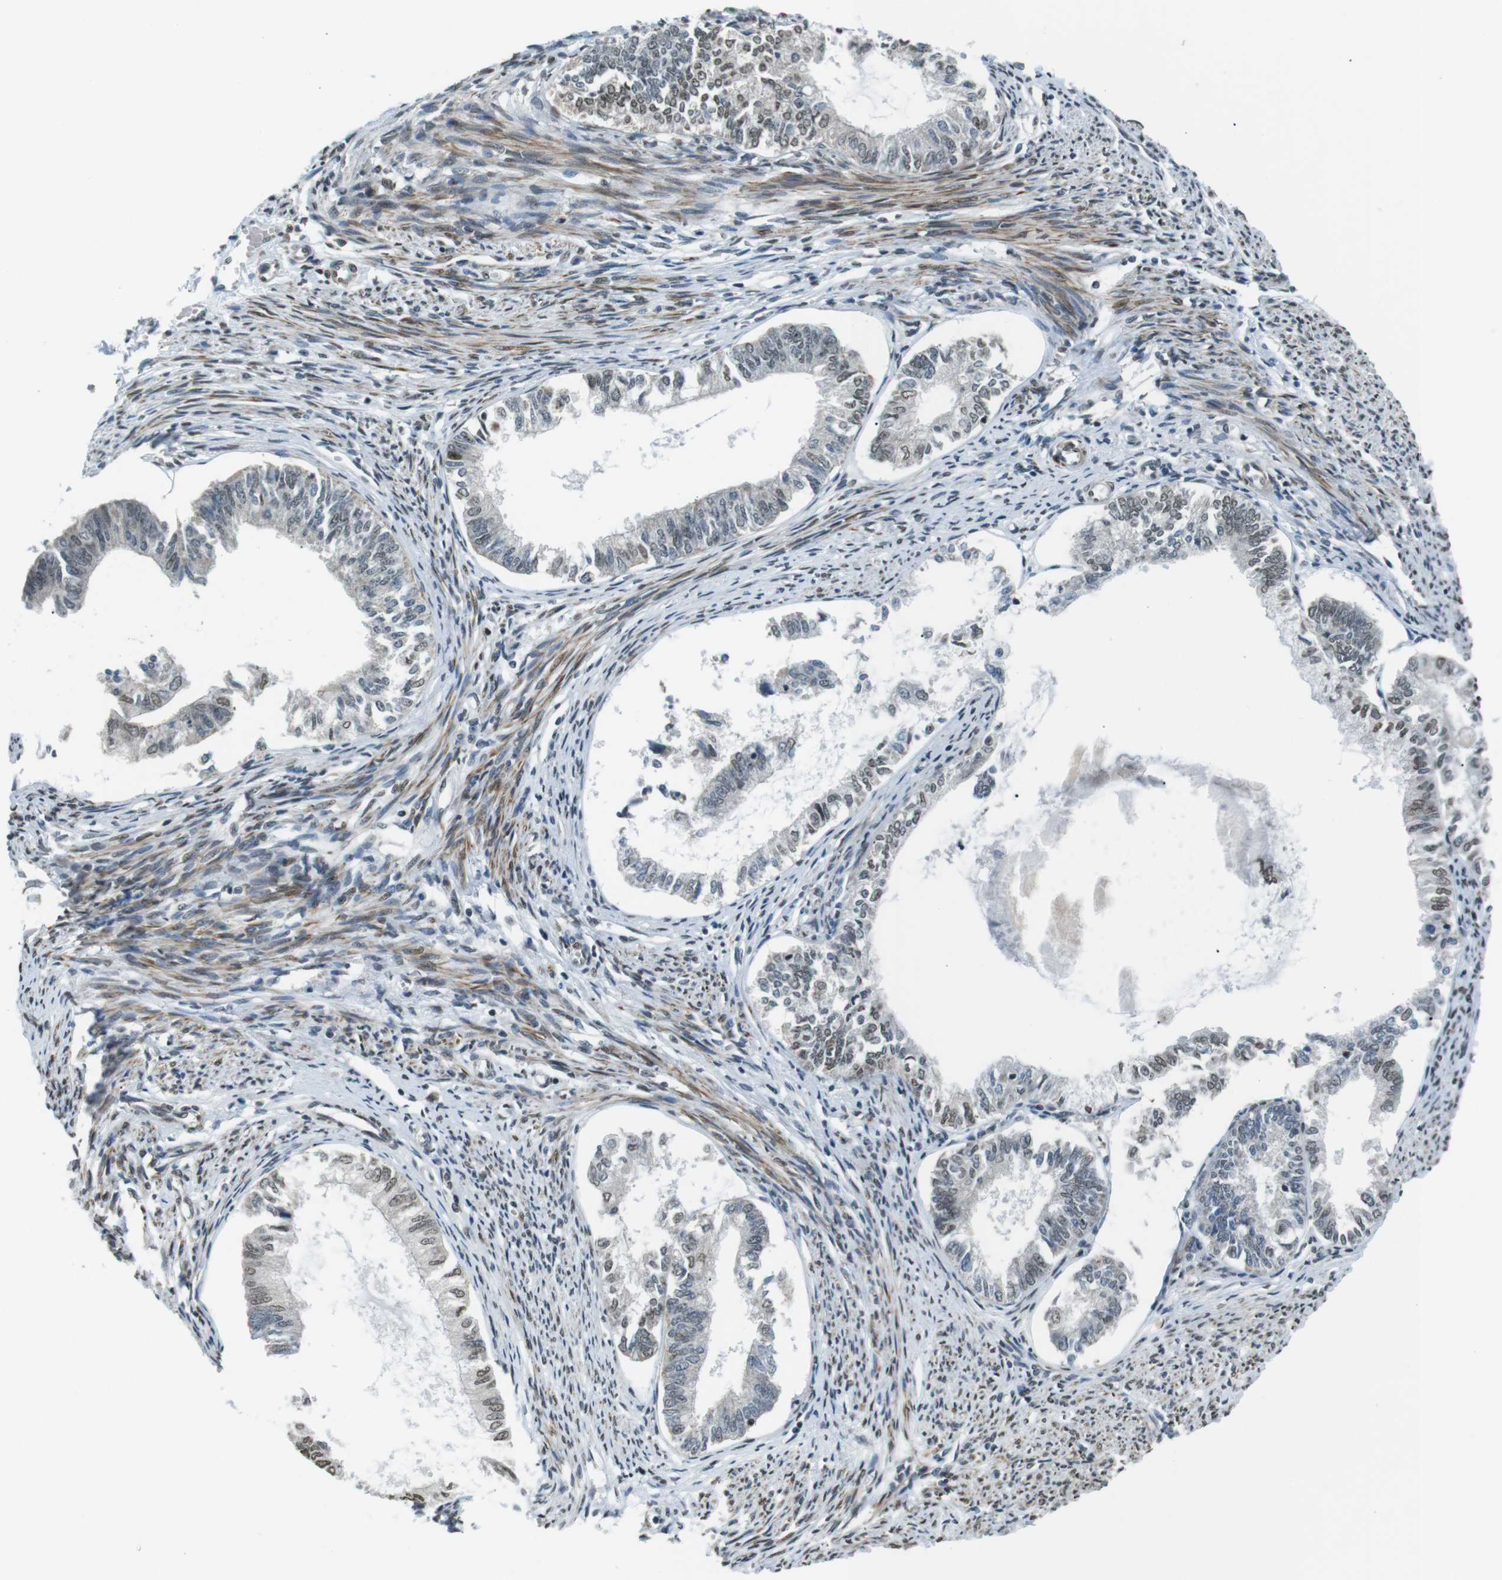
{"staining": {"intensity": "weak", "quantity": "25%-75%", "location": "nuclear"}, "tissue": "endometrial cancer", "cell_type": "Tumor cells", "image_type": "cancer", "snomed": [{"axis": "morphology", "description": "Adenocarcinoma, NOS"}, {"axis": "topography", "description": "Endometrium"}], "caption": "Adenocarcinoma (endometrial) stained with DAB (3,3'-diaminobenzidine) immunohistochemistry reveals low levels of weak nuclear positivity in about 25%-75% of tumor cells.", "gene": "USP7", "patient": {"sex": "female", "age": 86}}